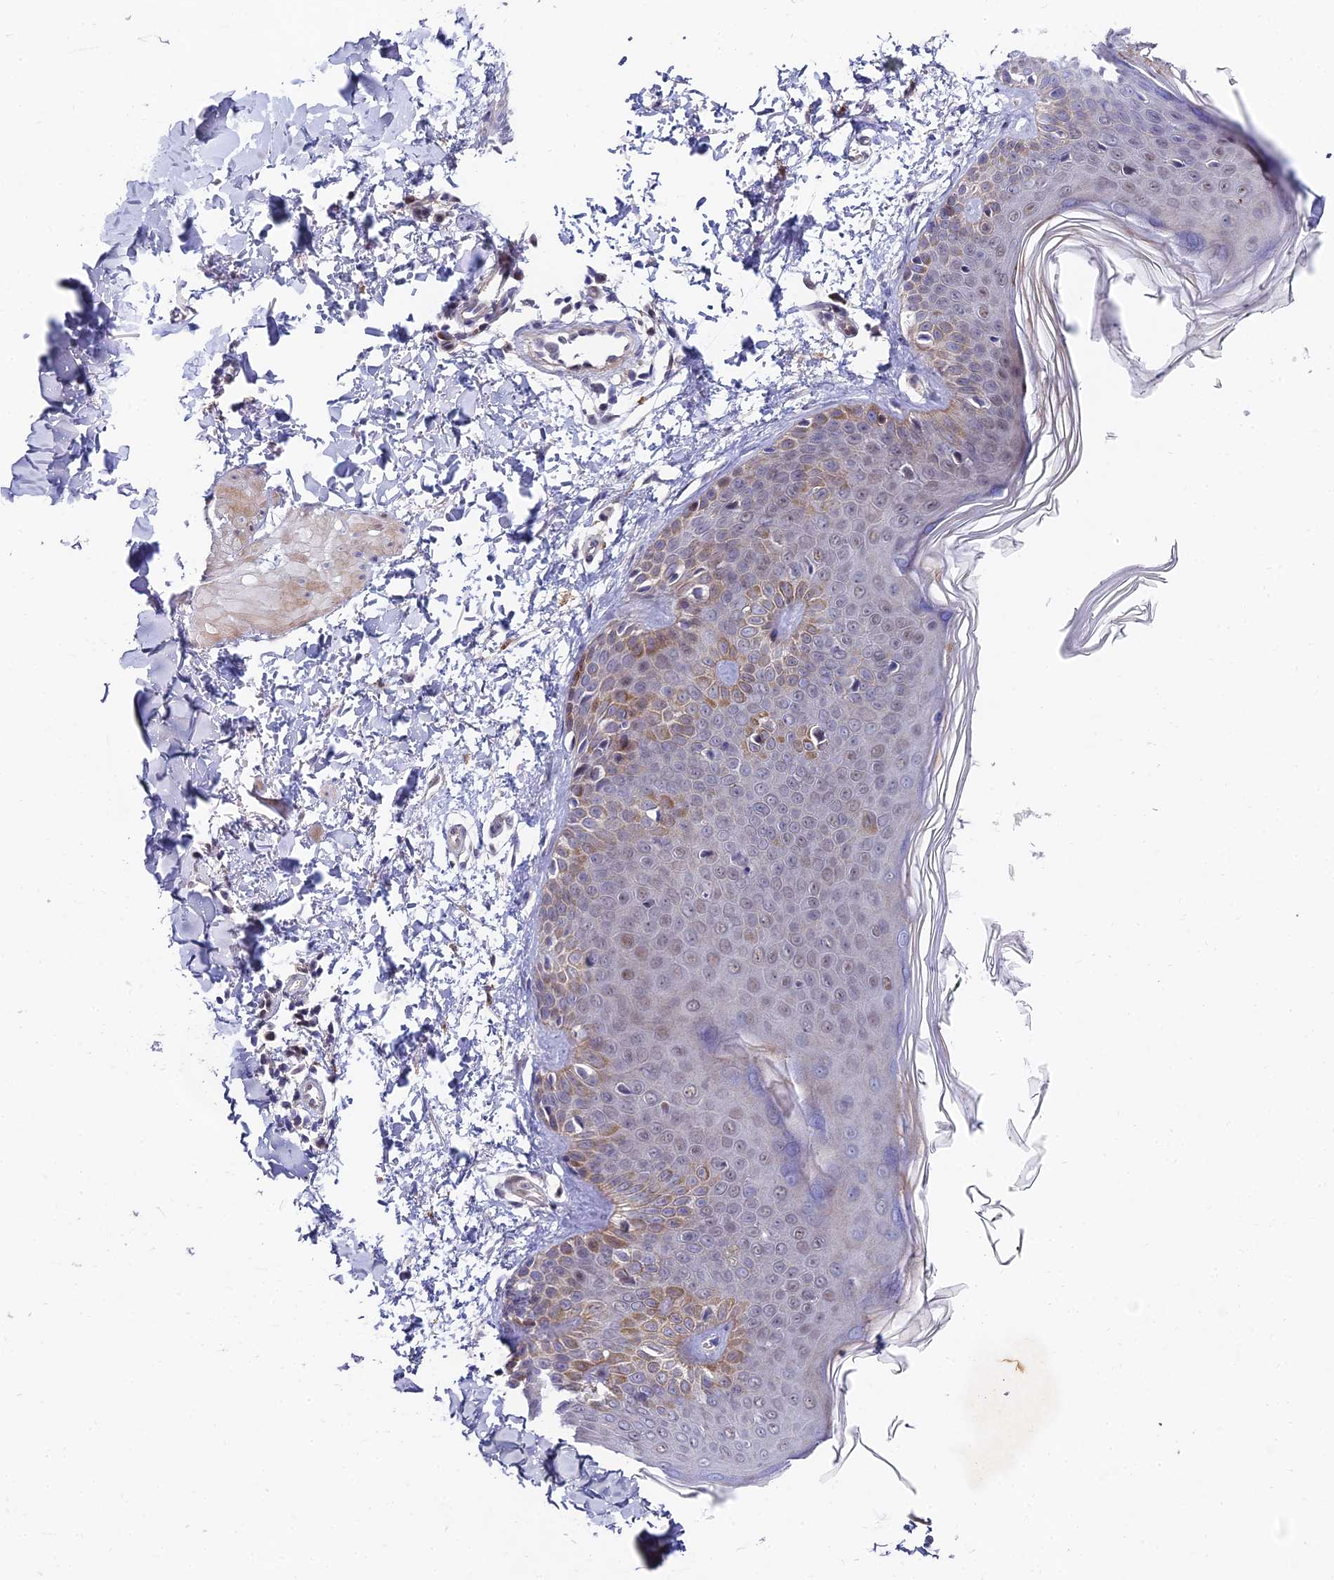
{"staining": {"intensity": "negative", "quantity": "none", "location": "none"}, "tissue": "skin", "cell_type": "Fibroblasts", "image_type": "normal", "snomed": [{"axis": "morphology", "description": "Normal tissue, NOS"}, {"axis": "topography", "description": "Skin"}], "caption": "Immunohistochemistry (IHC) of normal human skin reveals no positivity in fibroblasts. (Brightfield microscopy of DAB (3,3'-diaminobenzidine) immunohistochemistry (IHC) at high magnification).", "gene": "TRIM24", "patient": {"sex": "male", "age": 37}}